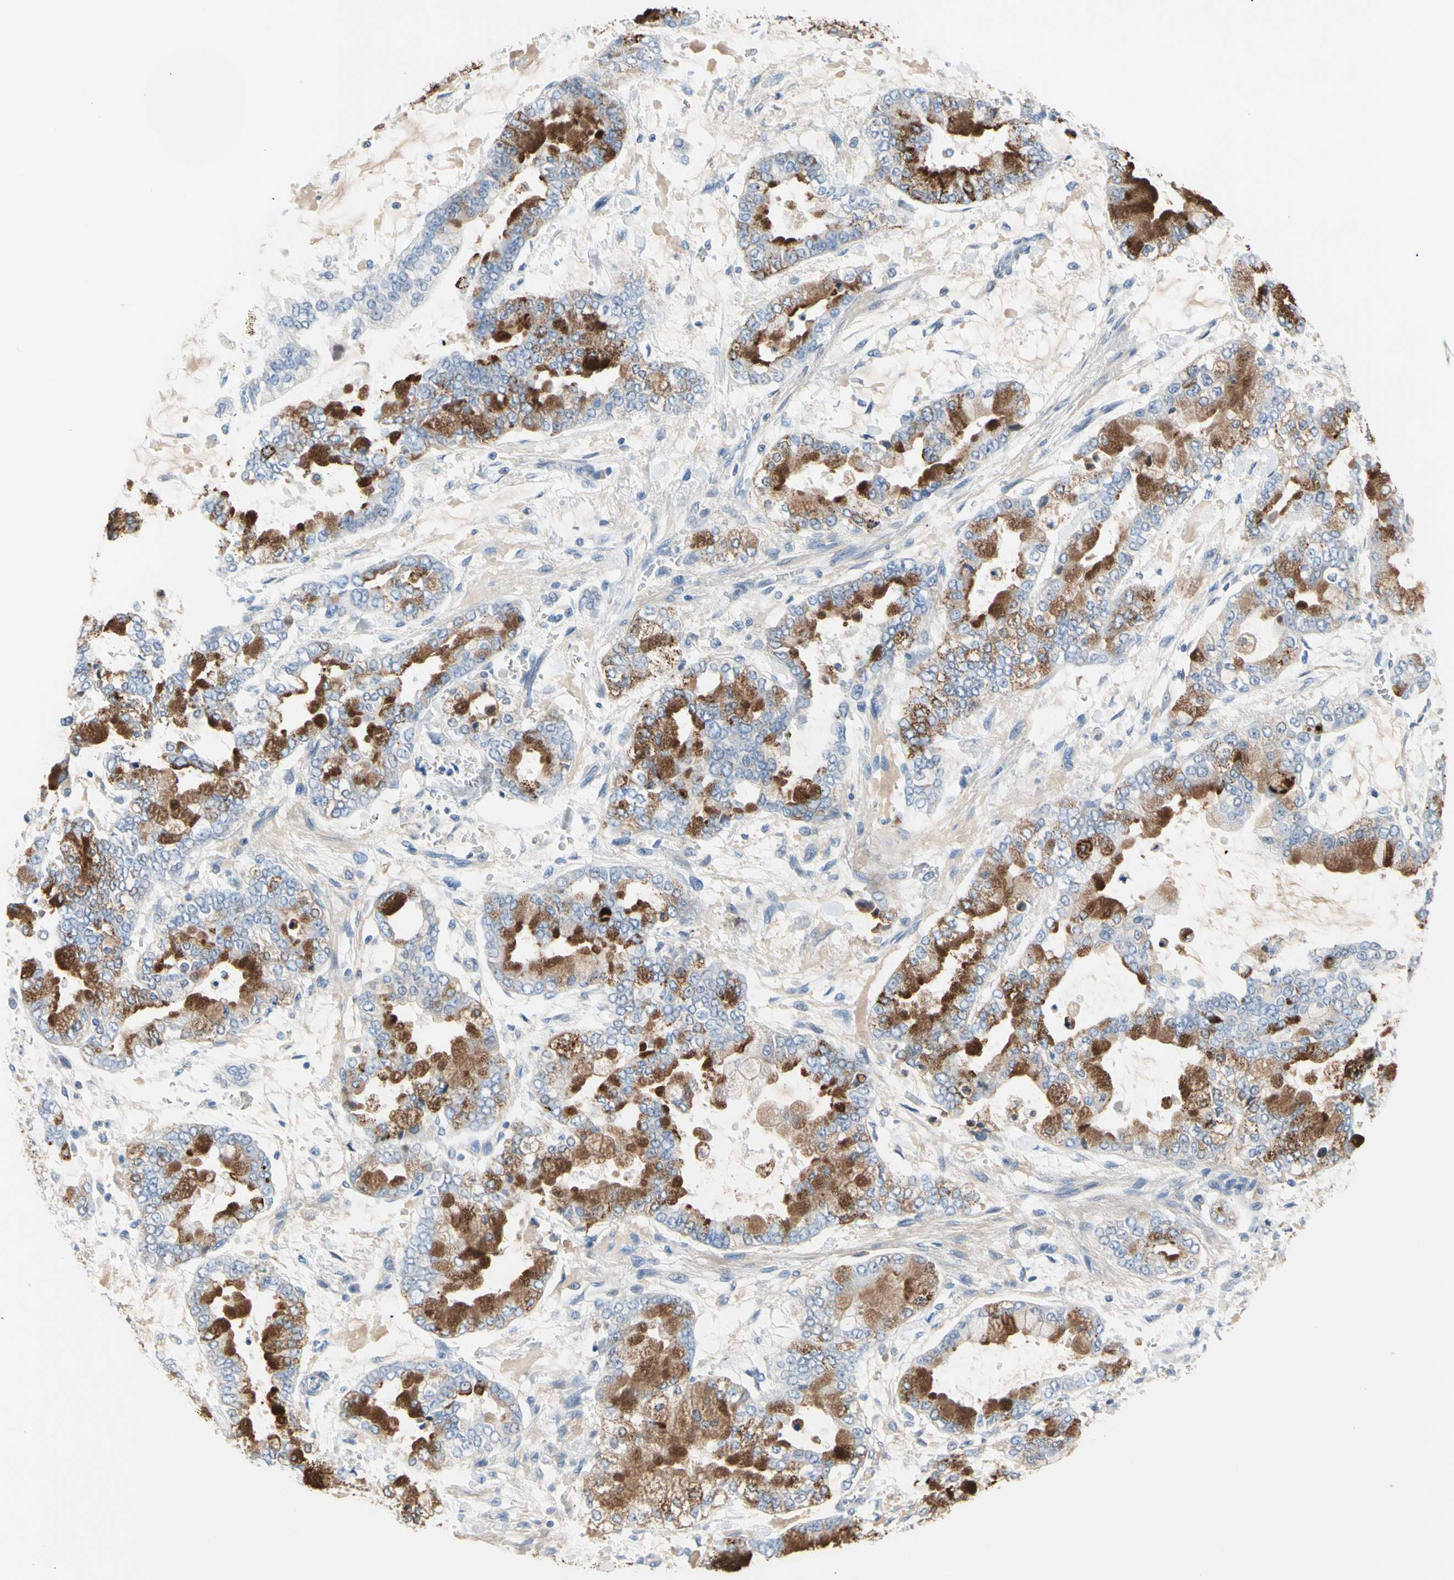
{"staining": {"intensity": "strong", "quantity": "25%-75%", "location": "cytoplasmic/membranous"}, "tissue": "stomach cancer", "cell_type": "Tumor cells", "image_type": "cancer", "snomed": [{"axis": "morphology", "description": "Normal tissue, NOS"}, {"axis": "morphology", "description": "Adenocarcinoma, NOS"}, {"axis": "topography", "description": "Stomach, upper"}, {"axis": "topography", "description": "Stomach"}], "caption": "Protein expression analysis of stomach adenocarcinoma demonstrates strong cytoplasmic/membranous staining in about 25%-75% of tumor cells.", "gene": "MARK1", "patient": {"sex": "male", "age": 76}}